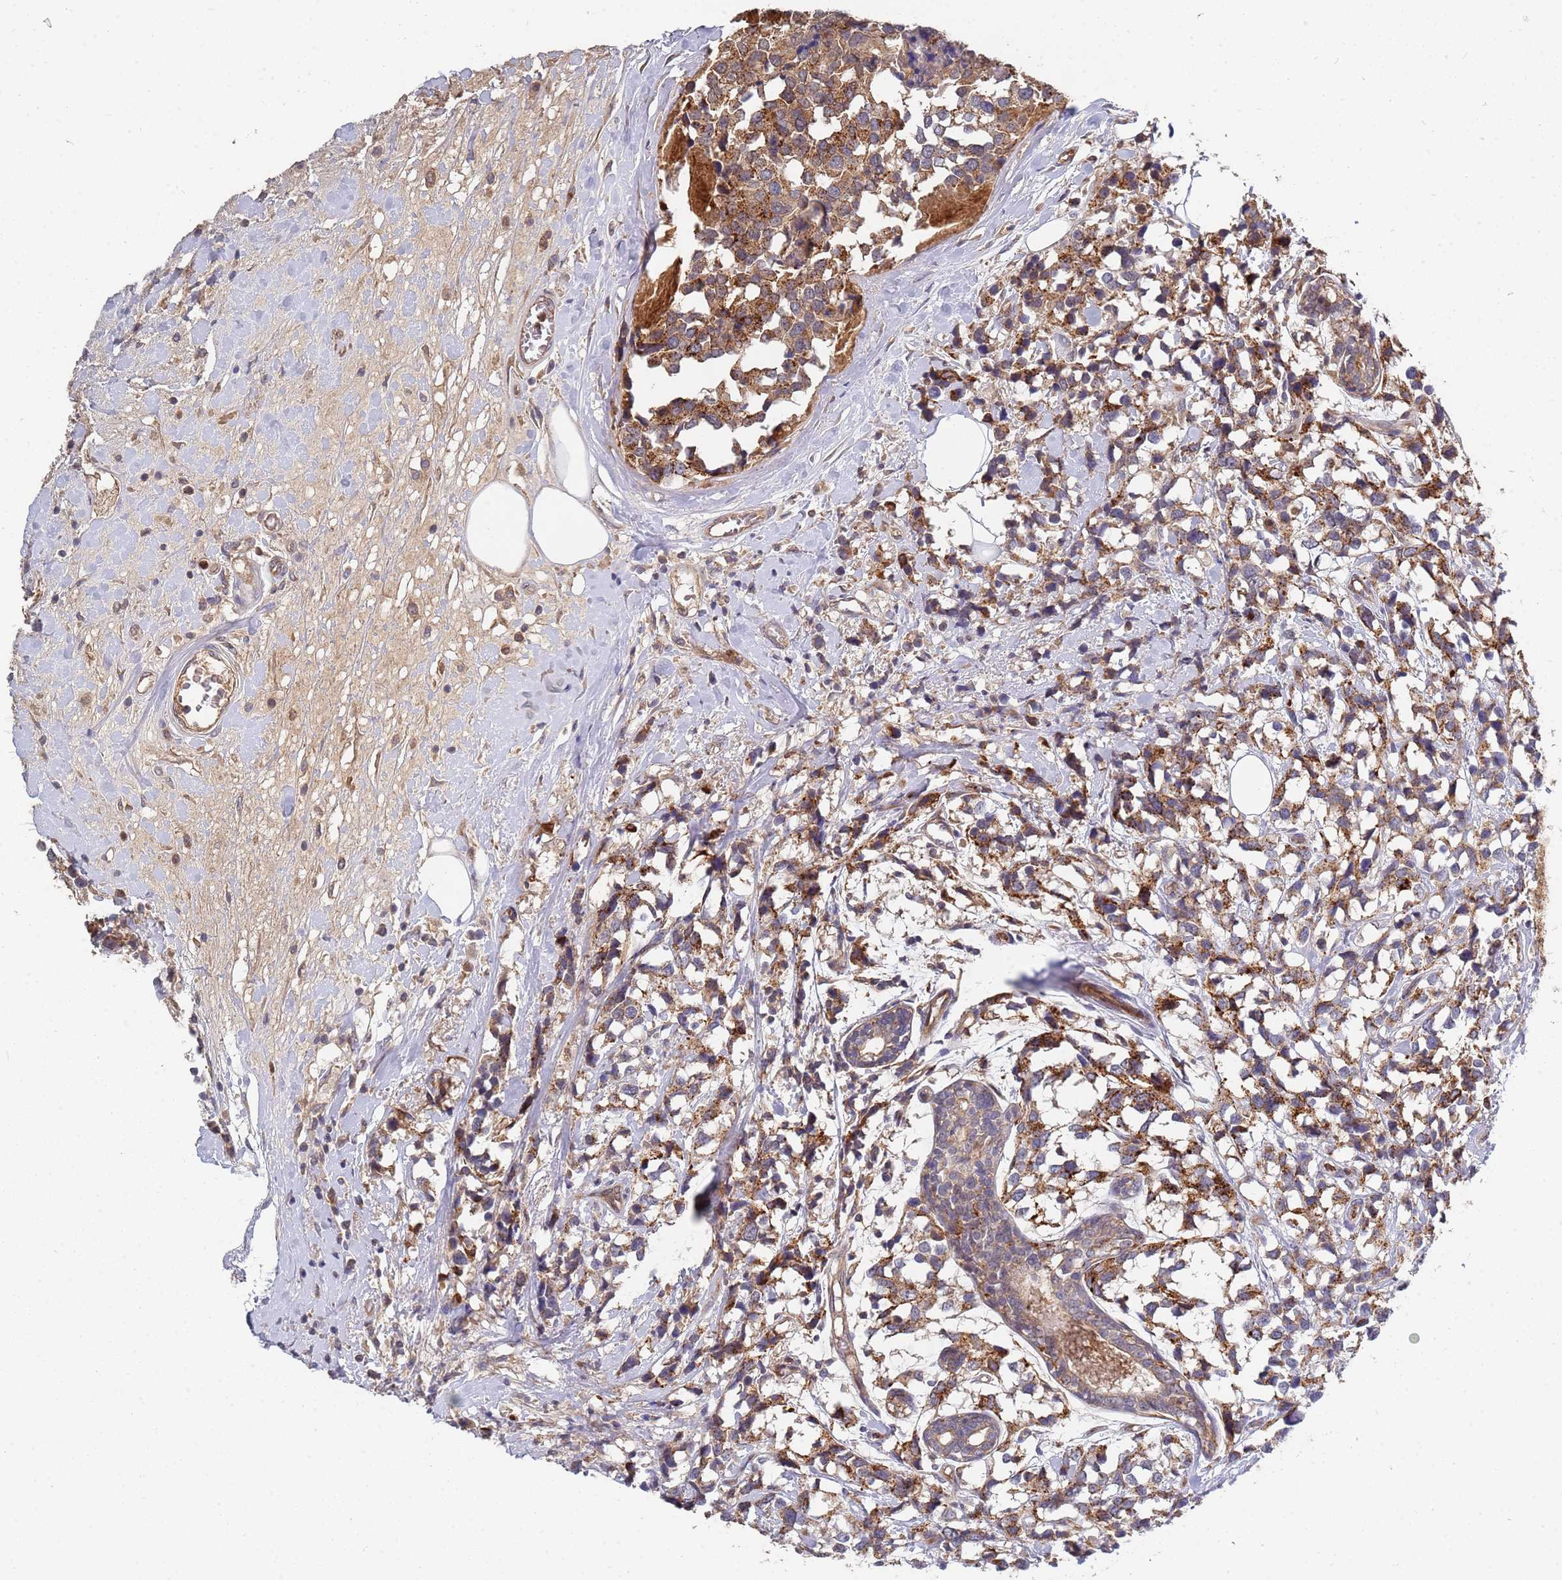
{"staining": {"intensity": "moderate", "quantity": ">75%", "location": "cytoplasmic/membranous"}, "tissue": "breast cancer", "cell_type": "Tumor cells", "image_type": "cancer", "snomed": [{"axis": "morphology", "description": "Lobular carcinoma"}, {"axis": "topography", "description": "Breast"}], "caption": "Protein expression analysis of human lobular carcinoma (breast) reveals moderate cytoplasmic/membranous positivity in about >75% of tumor cells.", "gene": "ABCB6", "patient": {"sex": "female", "age": 59}}